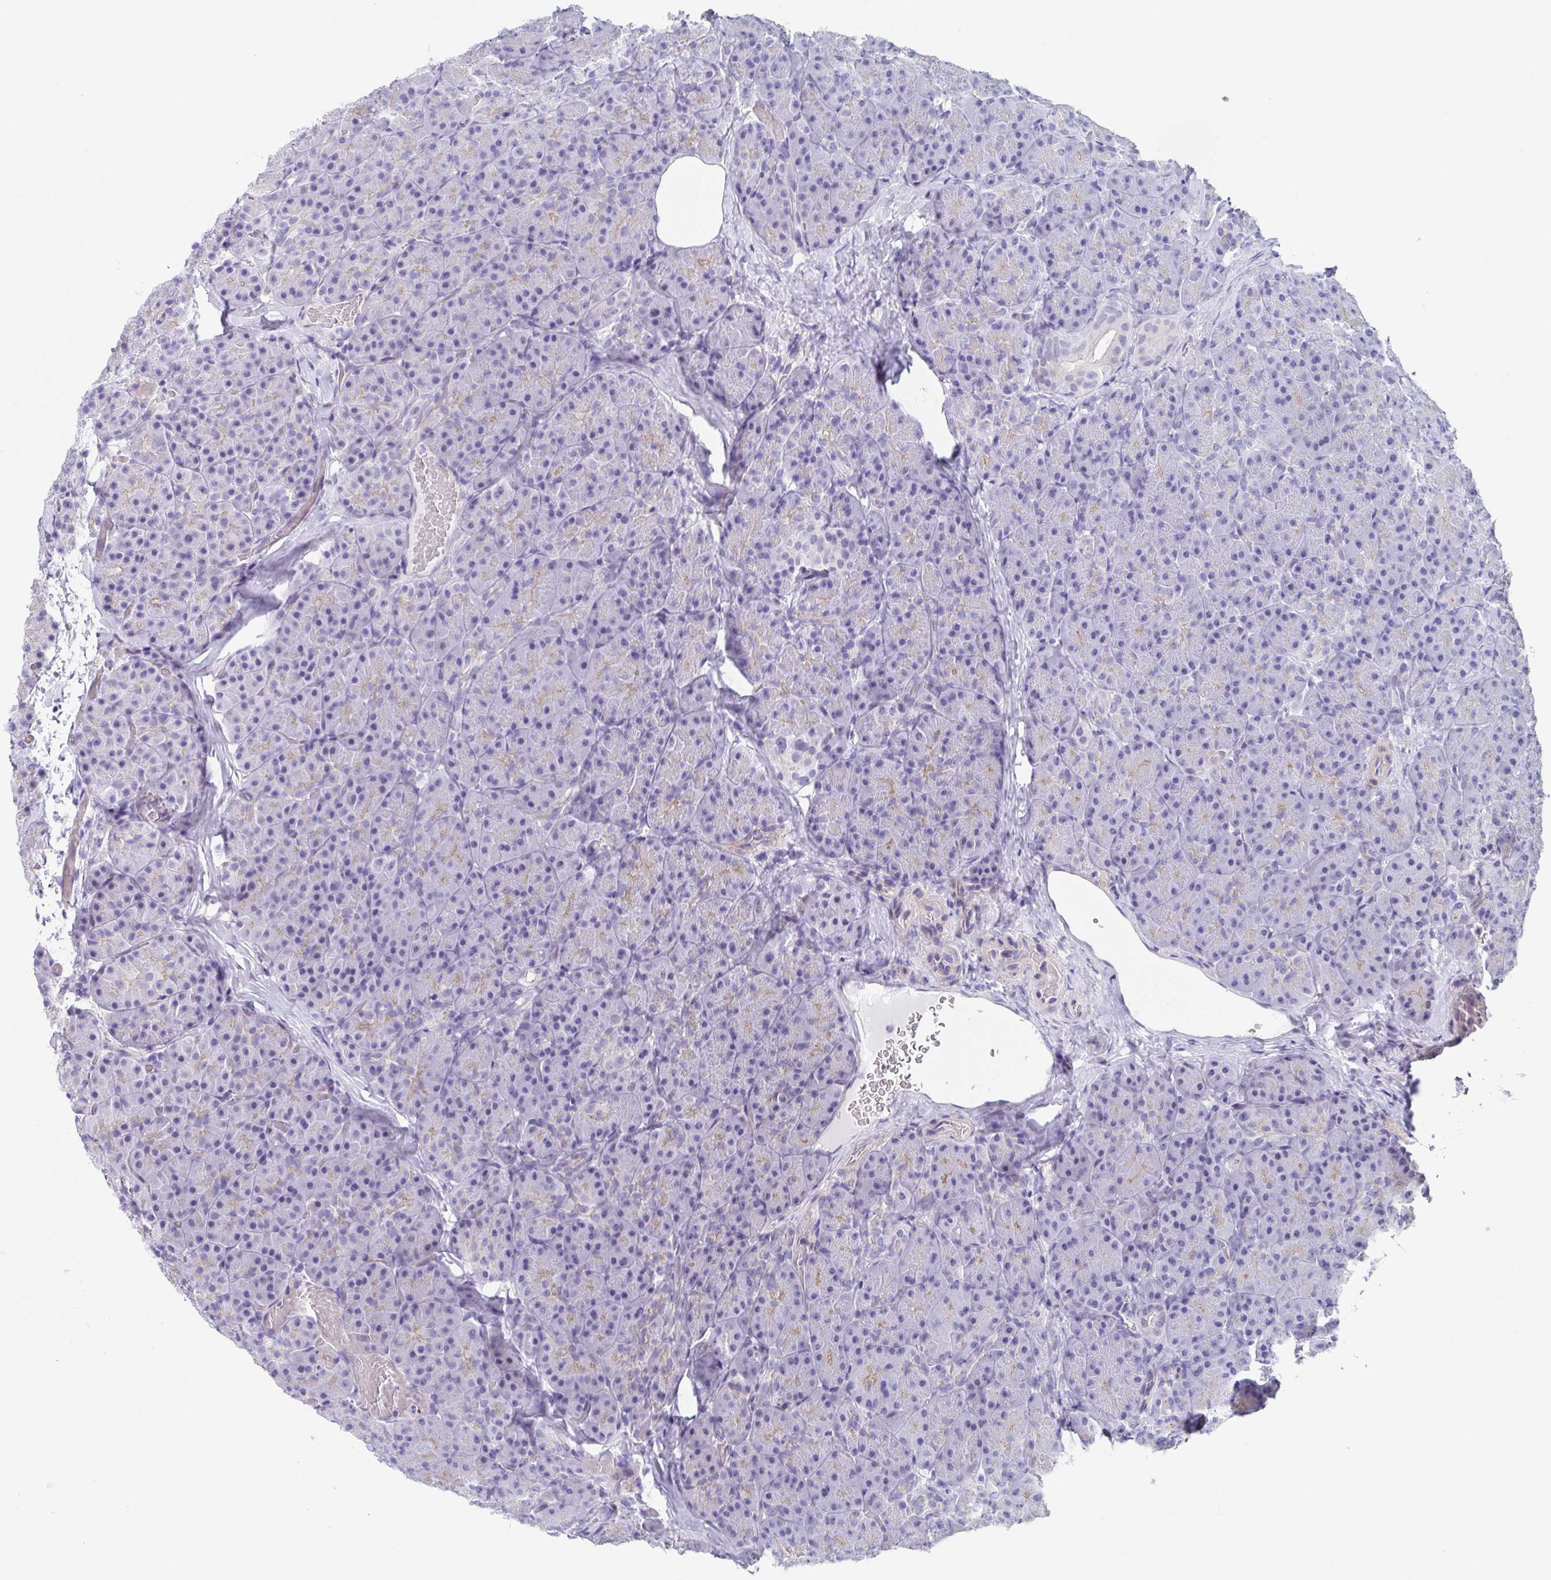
{"staining": {"intensity": "weak", "quantity": "<25%", "location": "cytoplasmic/membranous"}, "tissue": "pancreas", "cell_type": "Exocrine glandular cells", "image_type": "normal", "snomed": [{"axis": "morphology", "description": "Normal tissue, NOS"}, {"axis": "topography", "description": "Pancreas"}], "caption": "High power microscopy image of an IHC image of benign pancreas, revealing no significant expression in exocrine glandular cells.", "gene": "WDR72", "patient": {"sex": "male", "age": 57}}